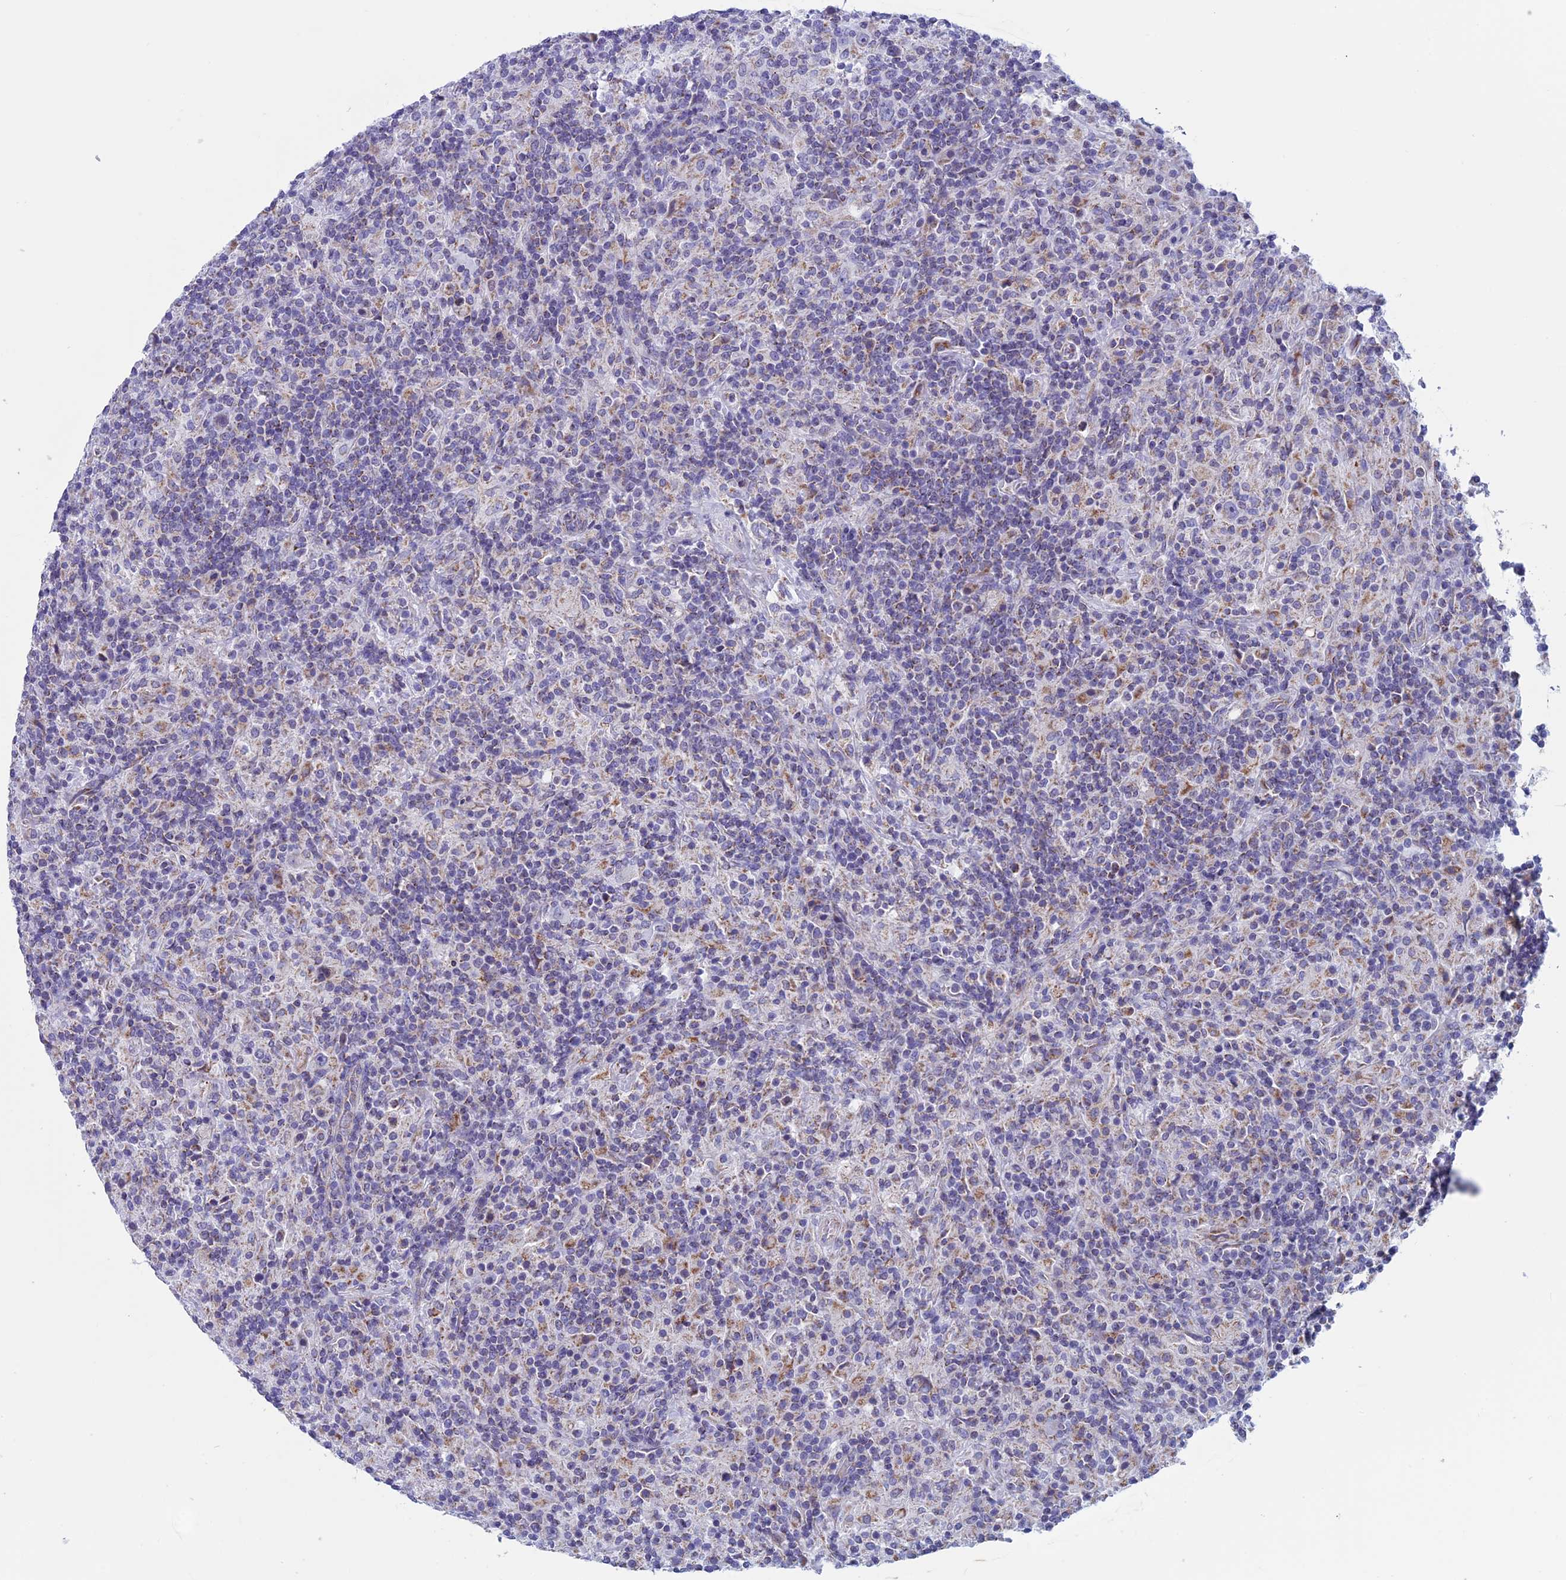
{"staining": {"intensity": "negative", "quantity": "none", "location": "none"}, "tissue": "lymphoma", "cell_type": "Tumor cells", "image_type": "cancer", "snomed": [{"axis": "morphology", "description": "Hodgkin's disease, NOS"}, {"axis": "topography", "description": "Lymph node"}], "caption": "DAB immunohistochemical staining of Hodgkin's disease reveals no significant staining in tumor cells.", "gene": "NDUFB9", "patient": {"sex": "male", "age": 70}}